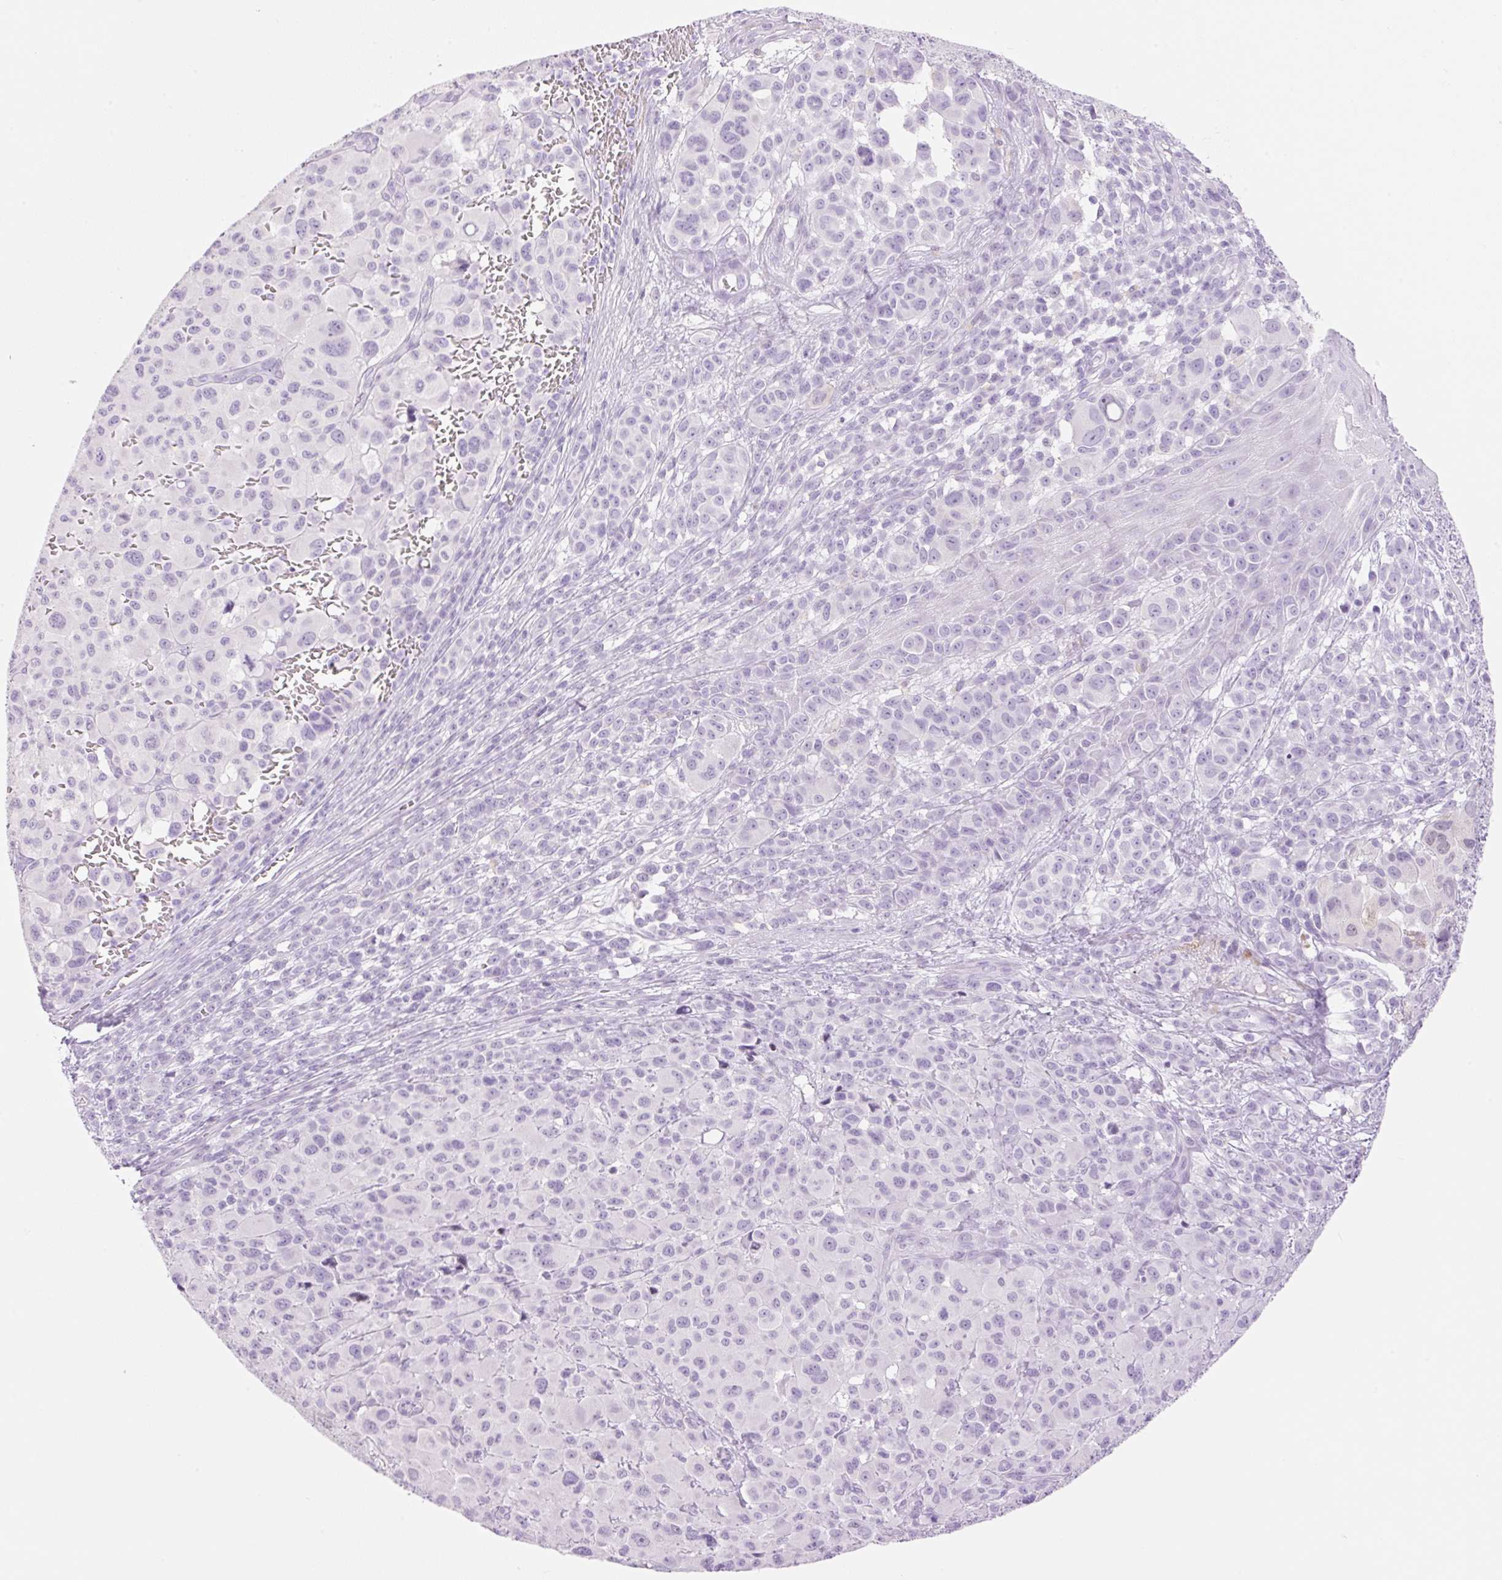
{"staining": {"intensity": "negative", "quantity": "none", "location": "none"}, "tissue": "melanoma", "cell_type": "Tumor cells", "image_type": "cancer", "snomed": [{"axis": "morphology", "description": "Malignant melanoma, NOS"}, {"axis": "topography", "description": "Skin"}], "caption": "This histopathology image is of malignant melanoma stained with immunohistochemistry (IHC) to label a protein in brown with the nuclei are counter-stained blue. There is no positivity in tumor cells.", "gene": "SP140L", "patient": {"sex": "female", "age": 74}}